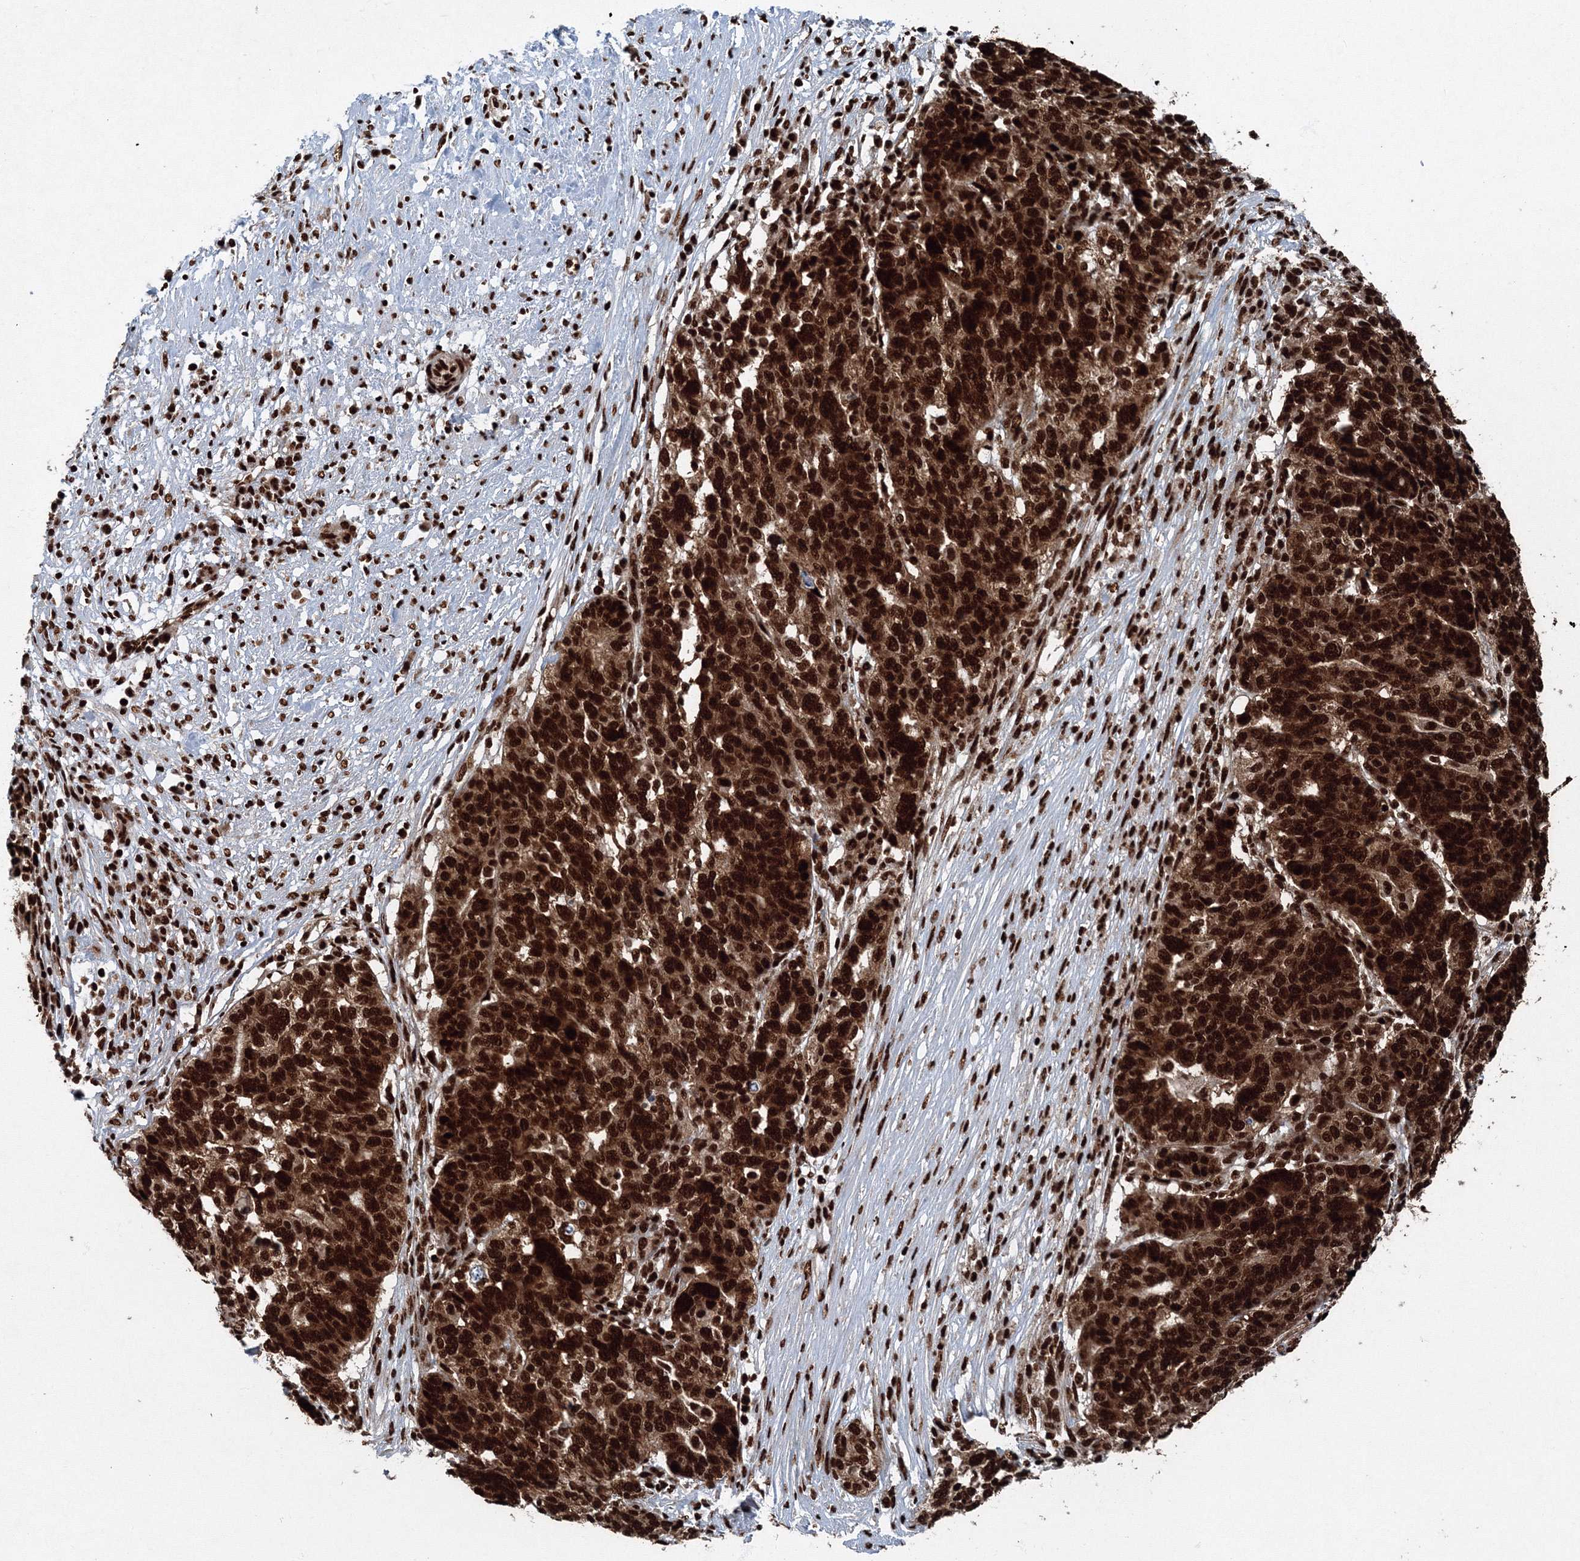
{"staining": {"intensity": "strong", "quantity": ">75%", "location": "cytoplasmic/membranous,nuclear"}, "tissue": "ovarian cancer", "cell_type": "Tumor cells", "image_type": "cancer", "snomed": [{"axis": "morphology", "description": "Cystadenocarcinoma, serous, NOS"}, {"axis": "topography", "description": "Ovary"}], "caption": "Serous cystadenocarcinoma (ovarian) stained with immunohistochemistry displays strong cytoplasmic/membranous and nuclear staining in approximately >75% of tumor cells. (Stains: DAB in brown, nuclei in blue, Microscopy: brightfield microscopy at high magnification).", "gene": "SNRPC", "patient": {"sex": "female", "age": 59}}